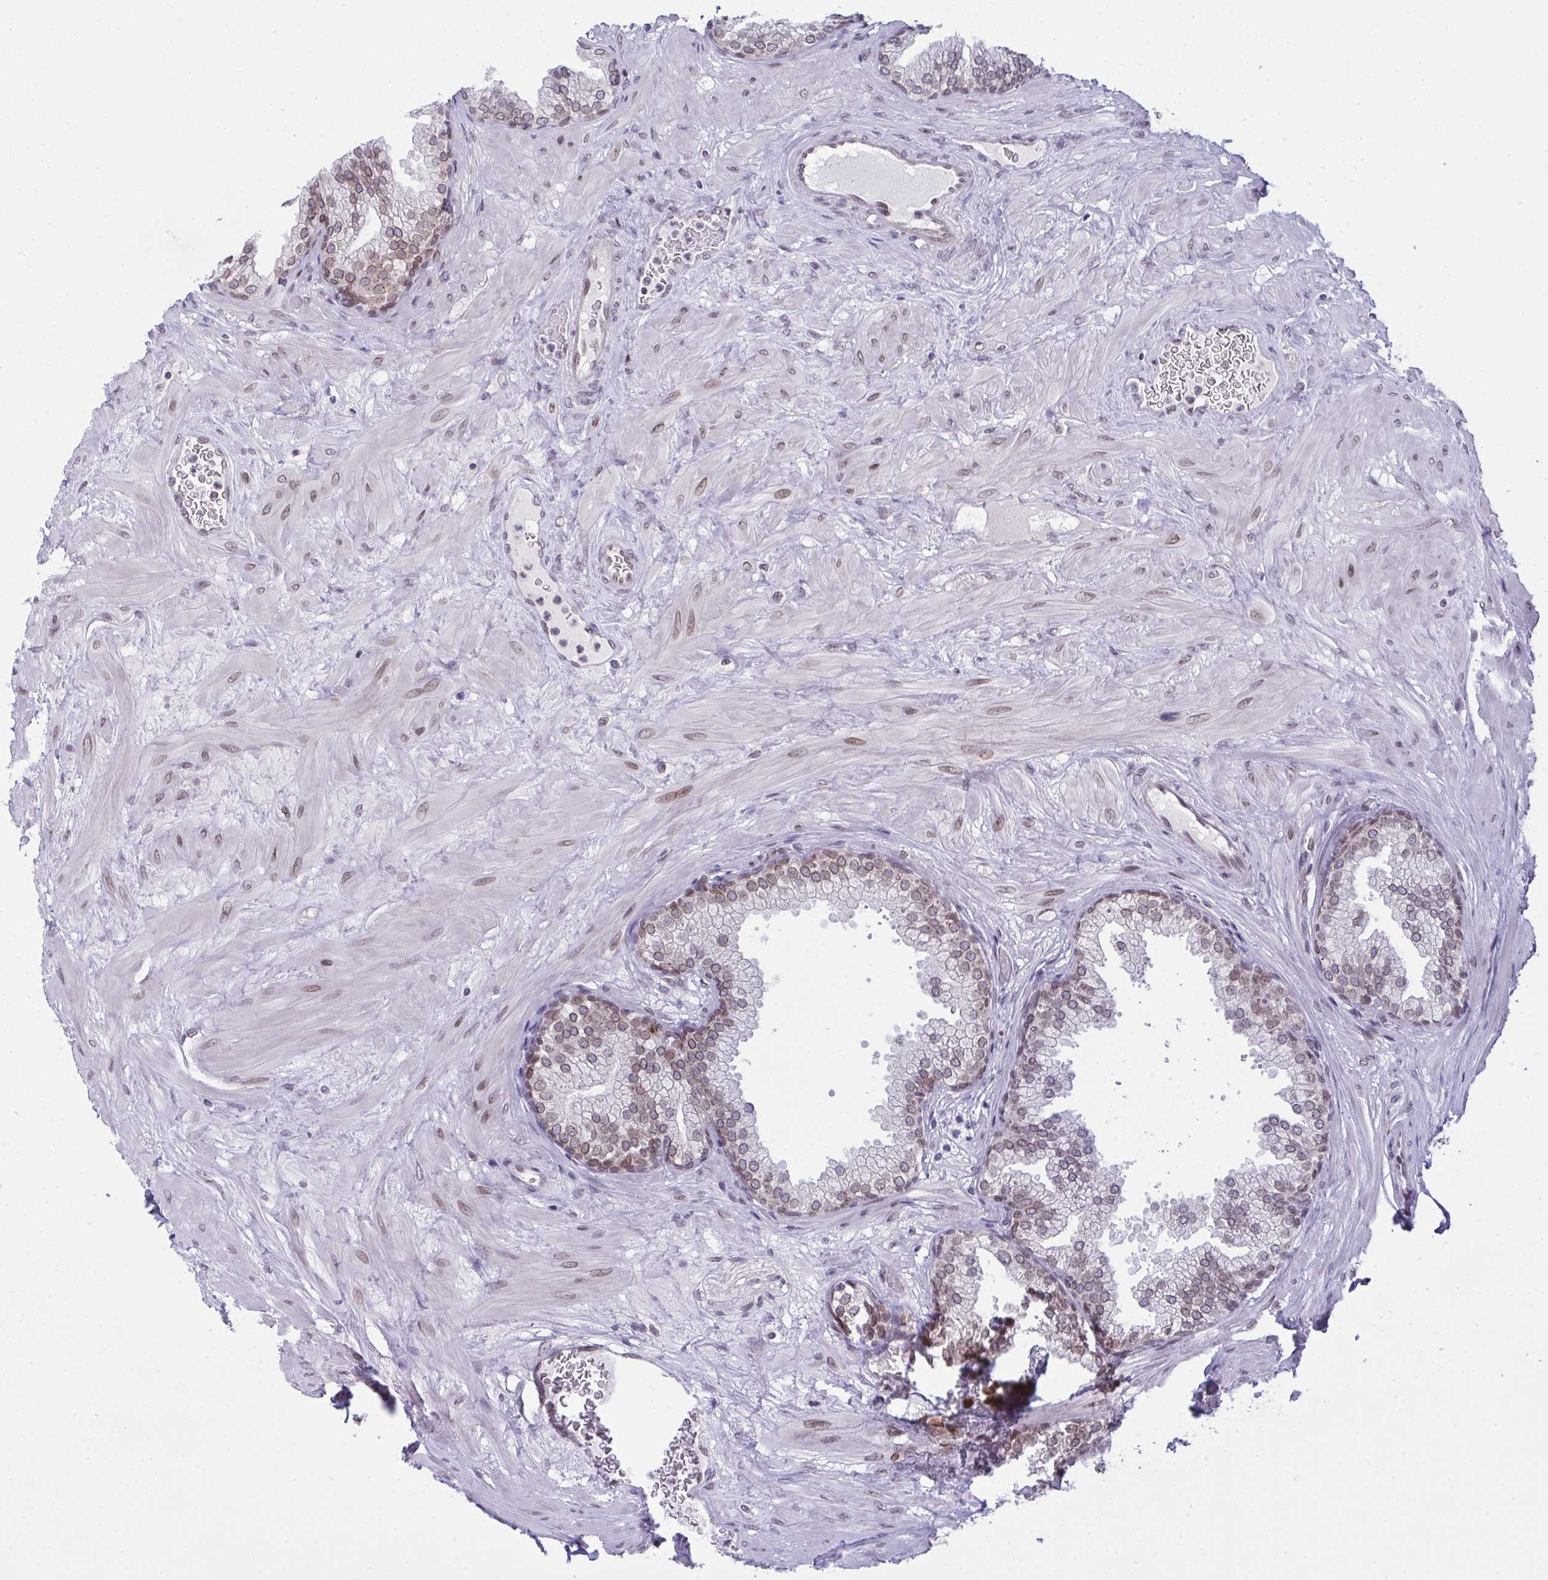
{"staining": {"intensity": "moderate", "quantity": ">75%", "location": "cytoplasmic/membranous,nuclear"}, "tissue": "prostate", "cell_type": "Glandular cells", "image_type": "normal", "snomed": [{"axis": "morphology", "description": "Normal tissue, NOS"}, {"axis": "topography", "description": "Prostate"}], "caption": "Unremarkable prostate was stained to show a protein in brown. There is medium levels of moderate cytoplasmic/membranous,nuclear positivity in about >75% of glandular cells.", "gene": "RANBP2", "patient": {"sex": "male", "age": 37}}